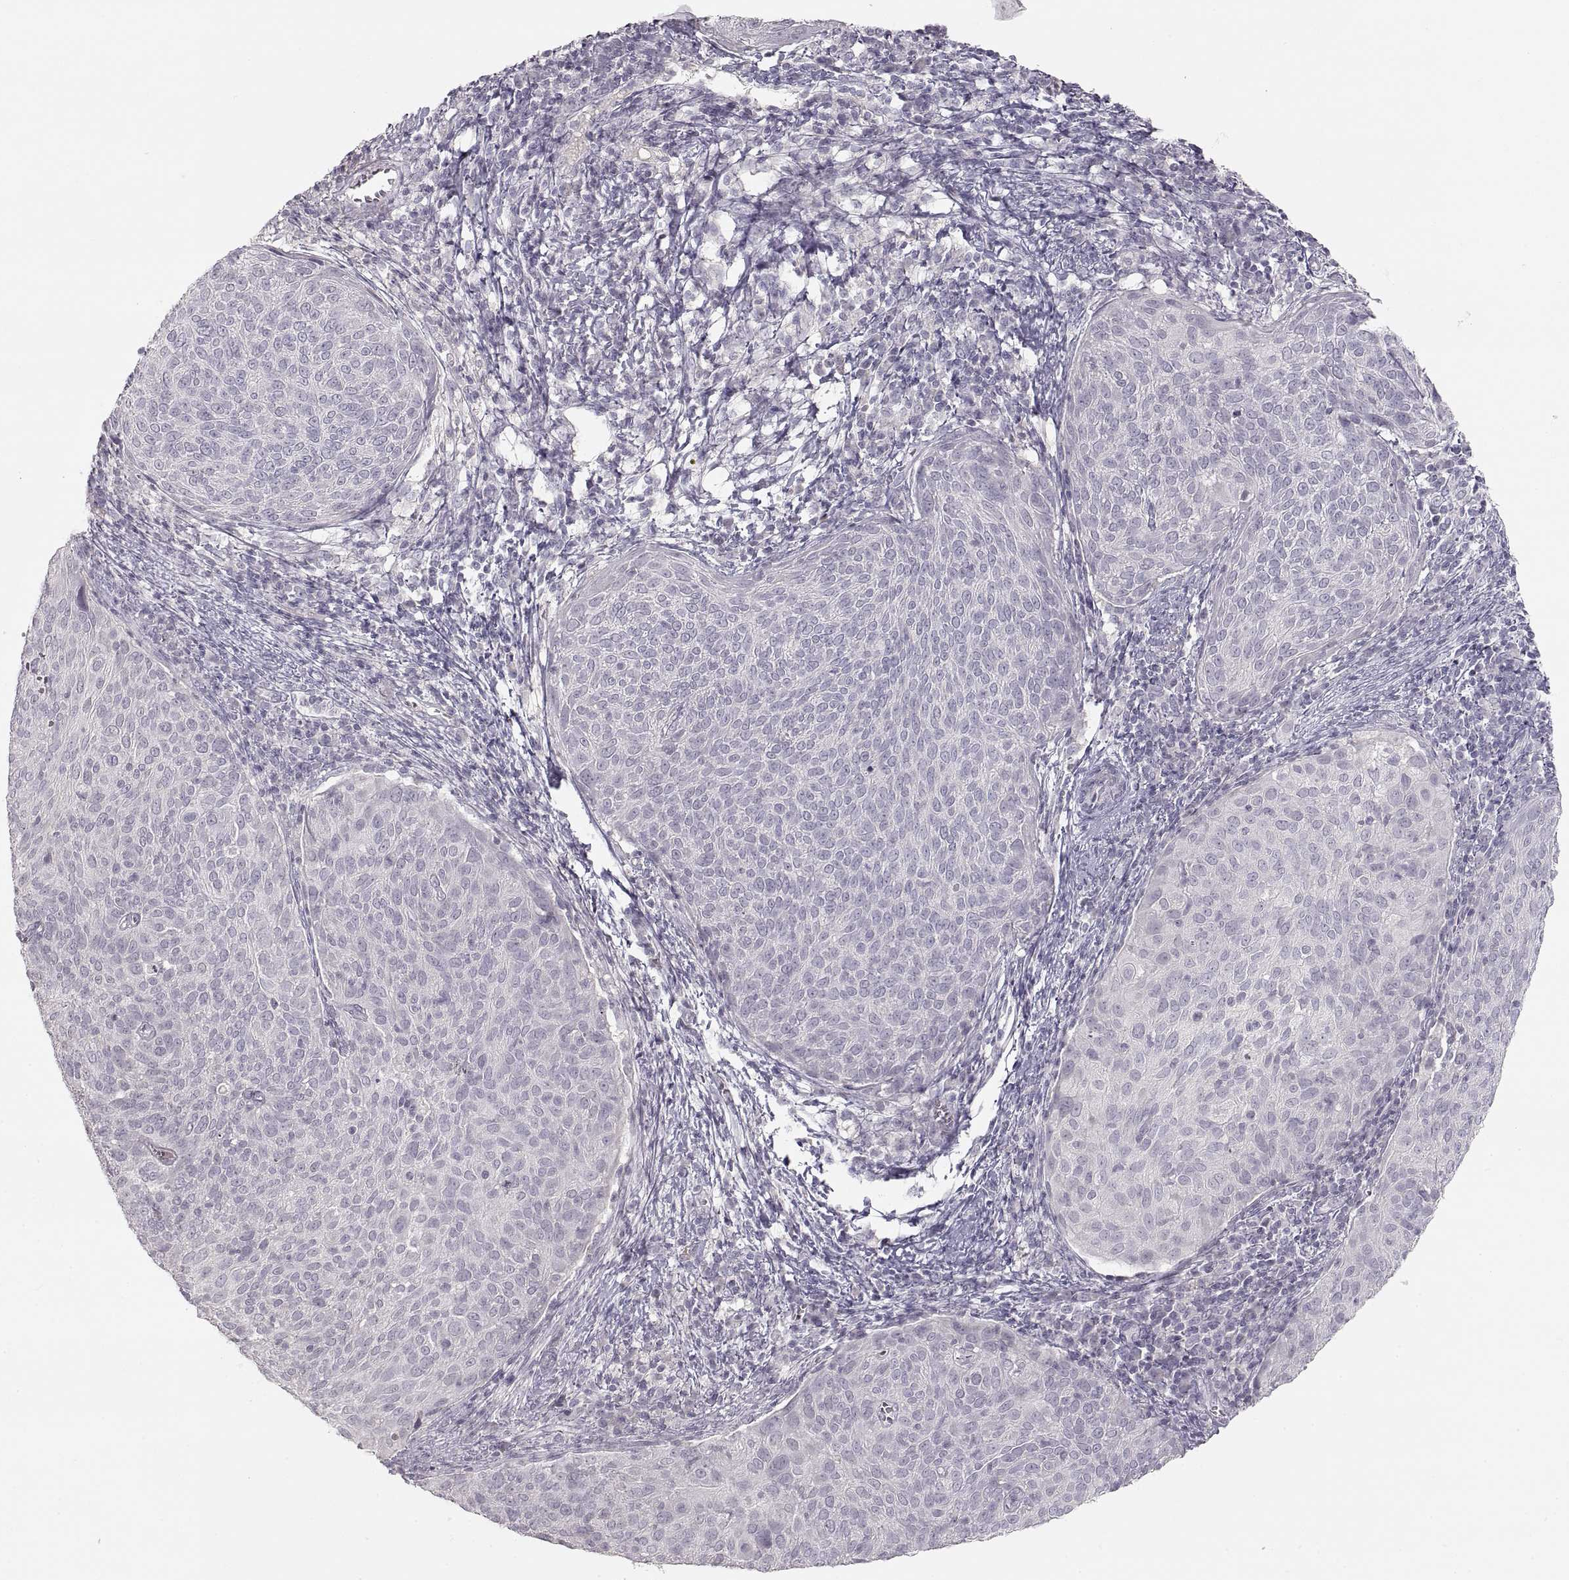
{"staining": {"intensity": "negative", "quantity": "none", "location": "none"}, "tissue": "cervical cancer", "cell_type": "Tumor cells", "image_type": "cancer", "snomed": [{"axis": "morphology", "description": "Squamous cell carcinoma, NOS"}, {"axis": "topography", "description": "Cervix"}], "caption": "Immunohistochemical staining of human squamous cell carcinoma (cervical) shows no significant positivity in tumor cells.", "gene": "PCSK2", "patient": {"sex": "female", "age": 39}}